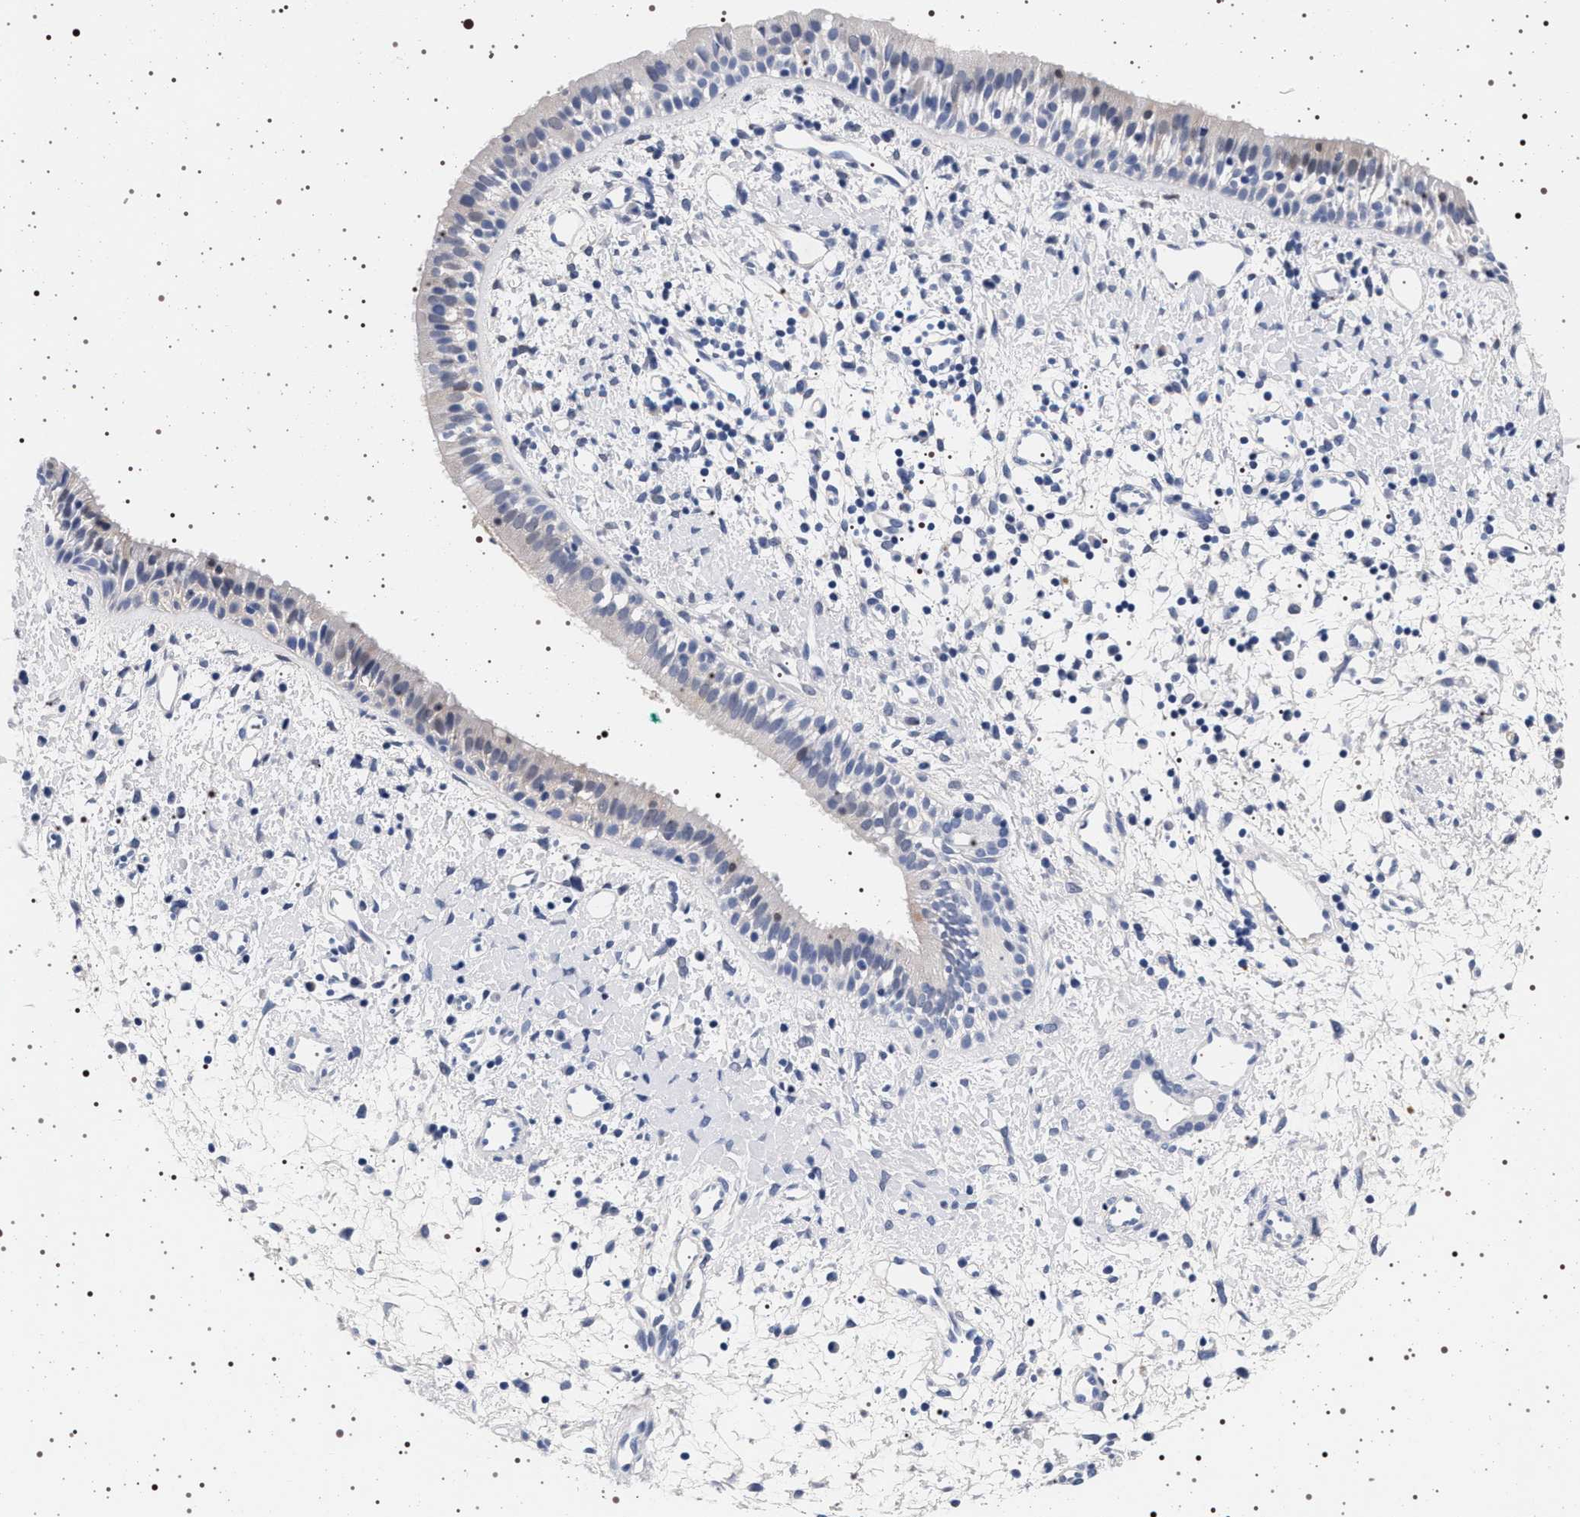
{"staining": {"intensity": "negative", "quantity": "none", "location": "none"}, "tissue": "nasopharynx", "cell_type": "Respiratory epithelial cells", "image_type": "normal", "snomed": [{"axis": "morphology", "description": "Normal tissue, NOS"}, {"axis": "topography", "description": "Nasopharynx"}], "caption": "Nasopharynx stained for a protein using immunohistochemistry exhibits no expression respiratory epithelial cells.", "gene": "MAPK10", "patient": {"sex": "male", "age": 22}}